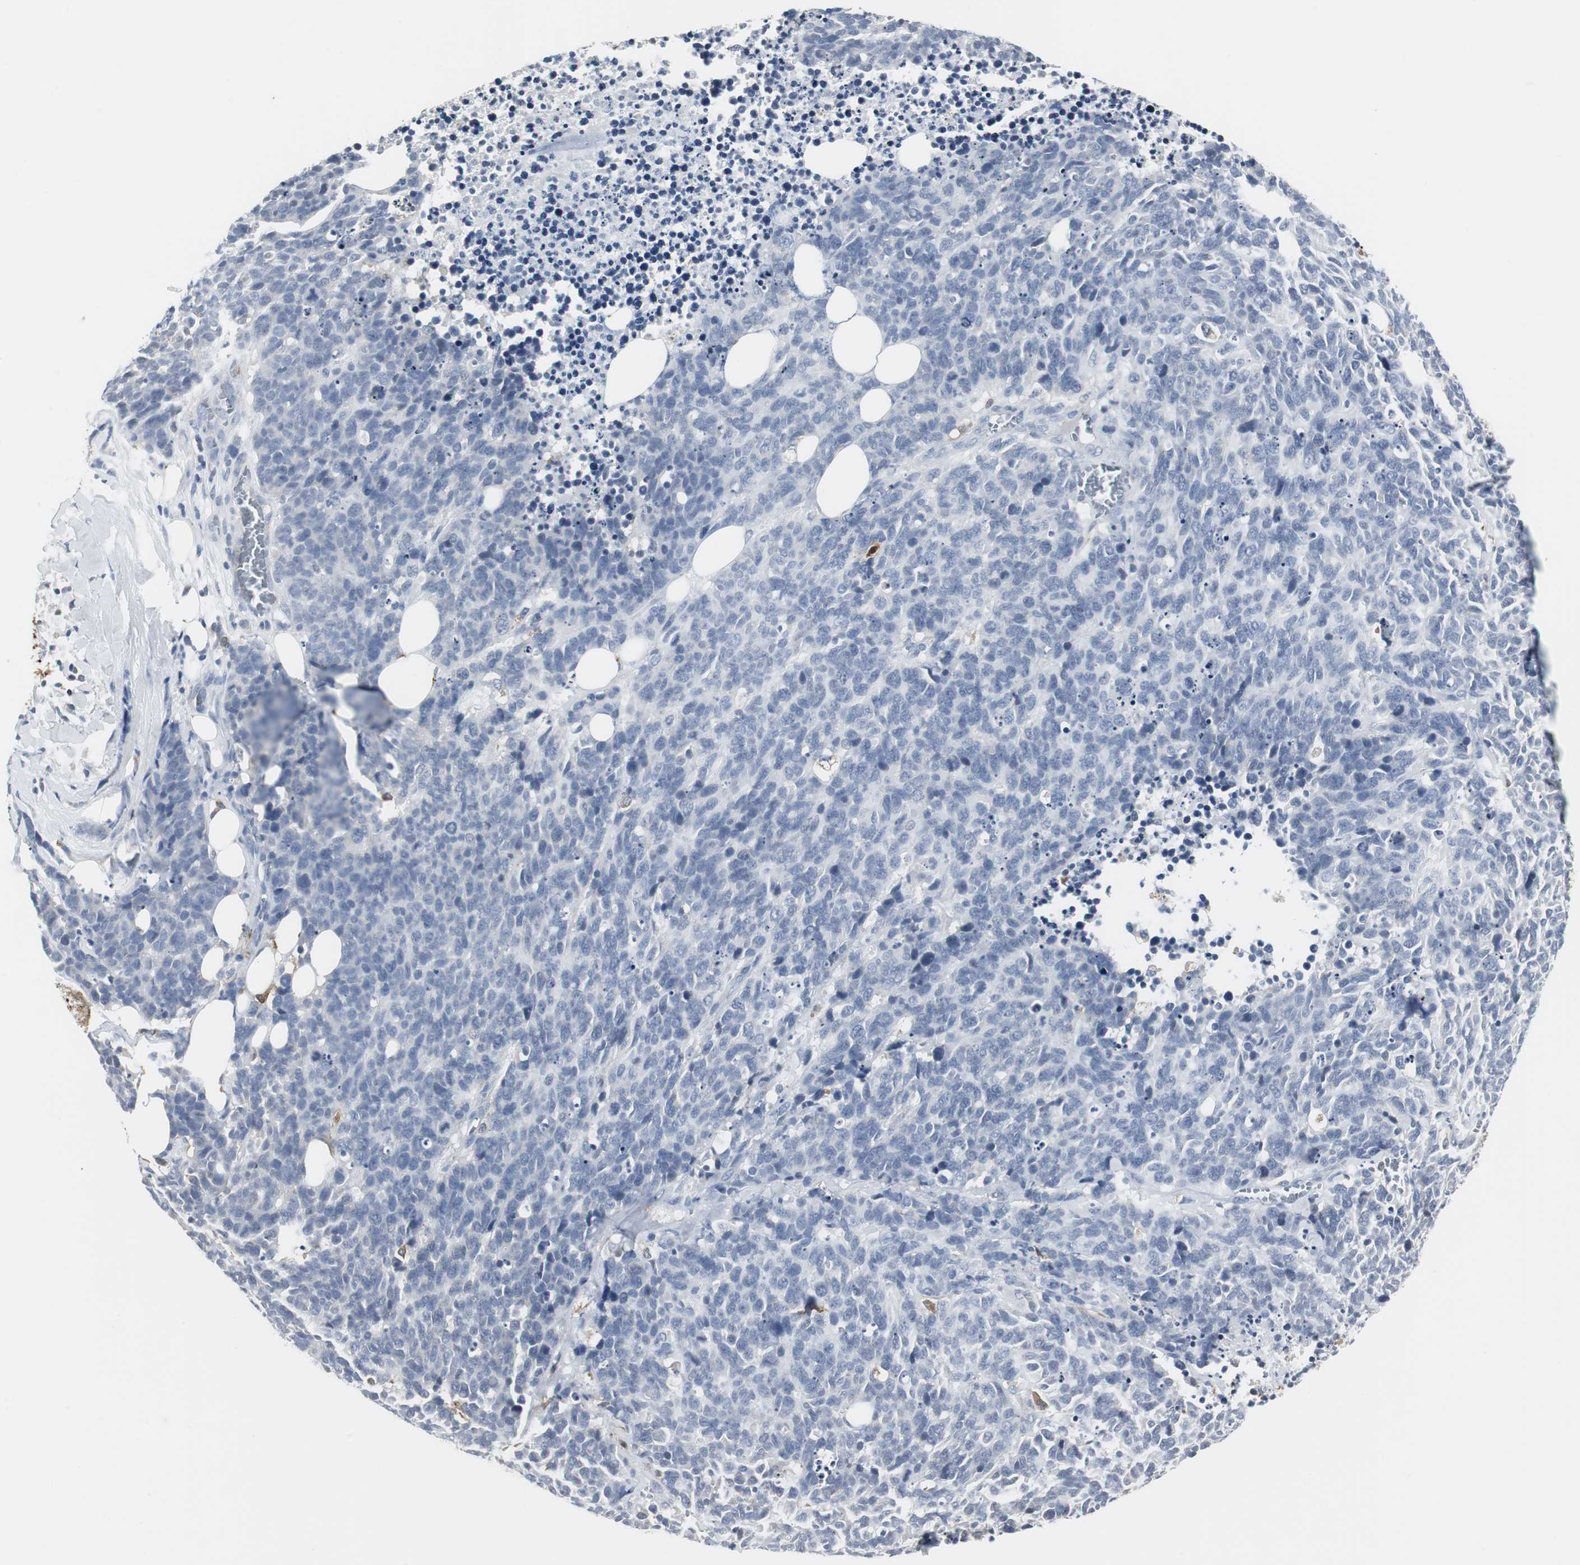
{"staining": {"intensity": "negative", "quantity": "none", "location": "none"}, "tissue": "lung cancer", "cell_type": "Tumor cells", "image_type": "cancer", "snomed": [{"axis": "morphology", "description": "Neoplasm, malignant, NOS"}, {"axis": "topography", "description": "Lung"}], "caption": "An immunohistochemistry photomicrograph of lung cancer is shown. There is no staining in tumor cells of lung cancer.", "gene": "PI15", "patient": {"sex": "female", "age": 58}}